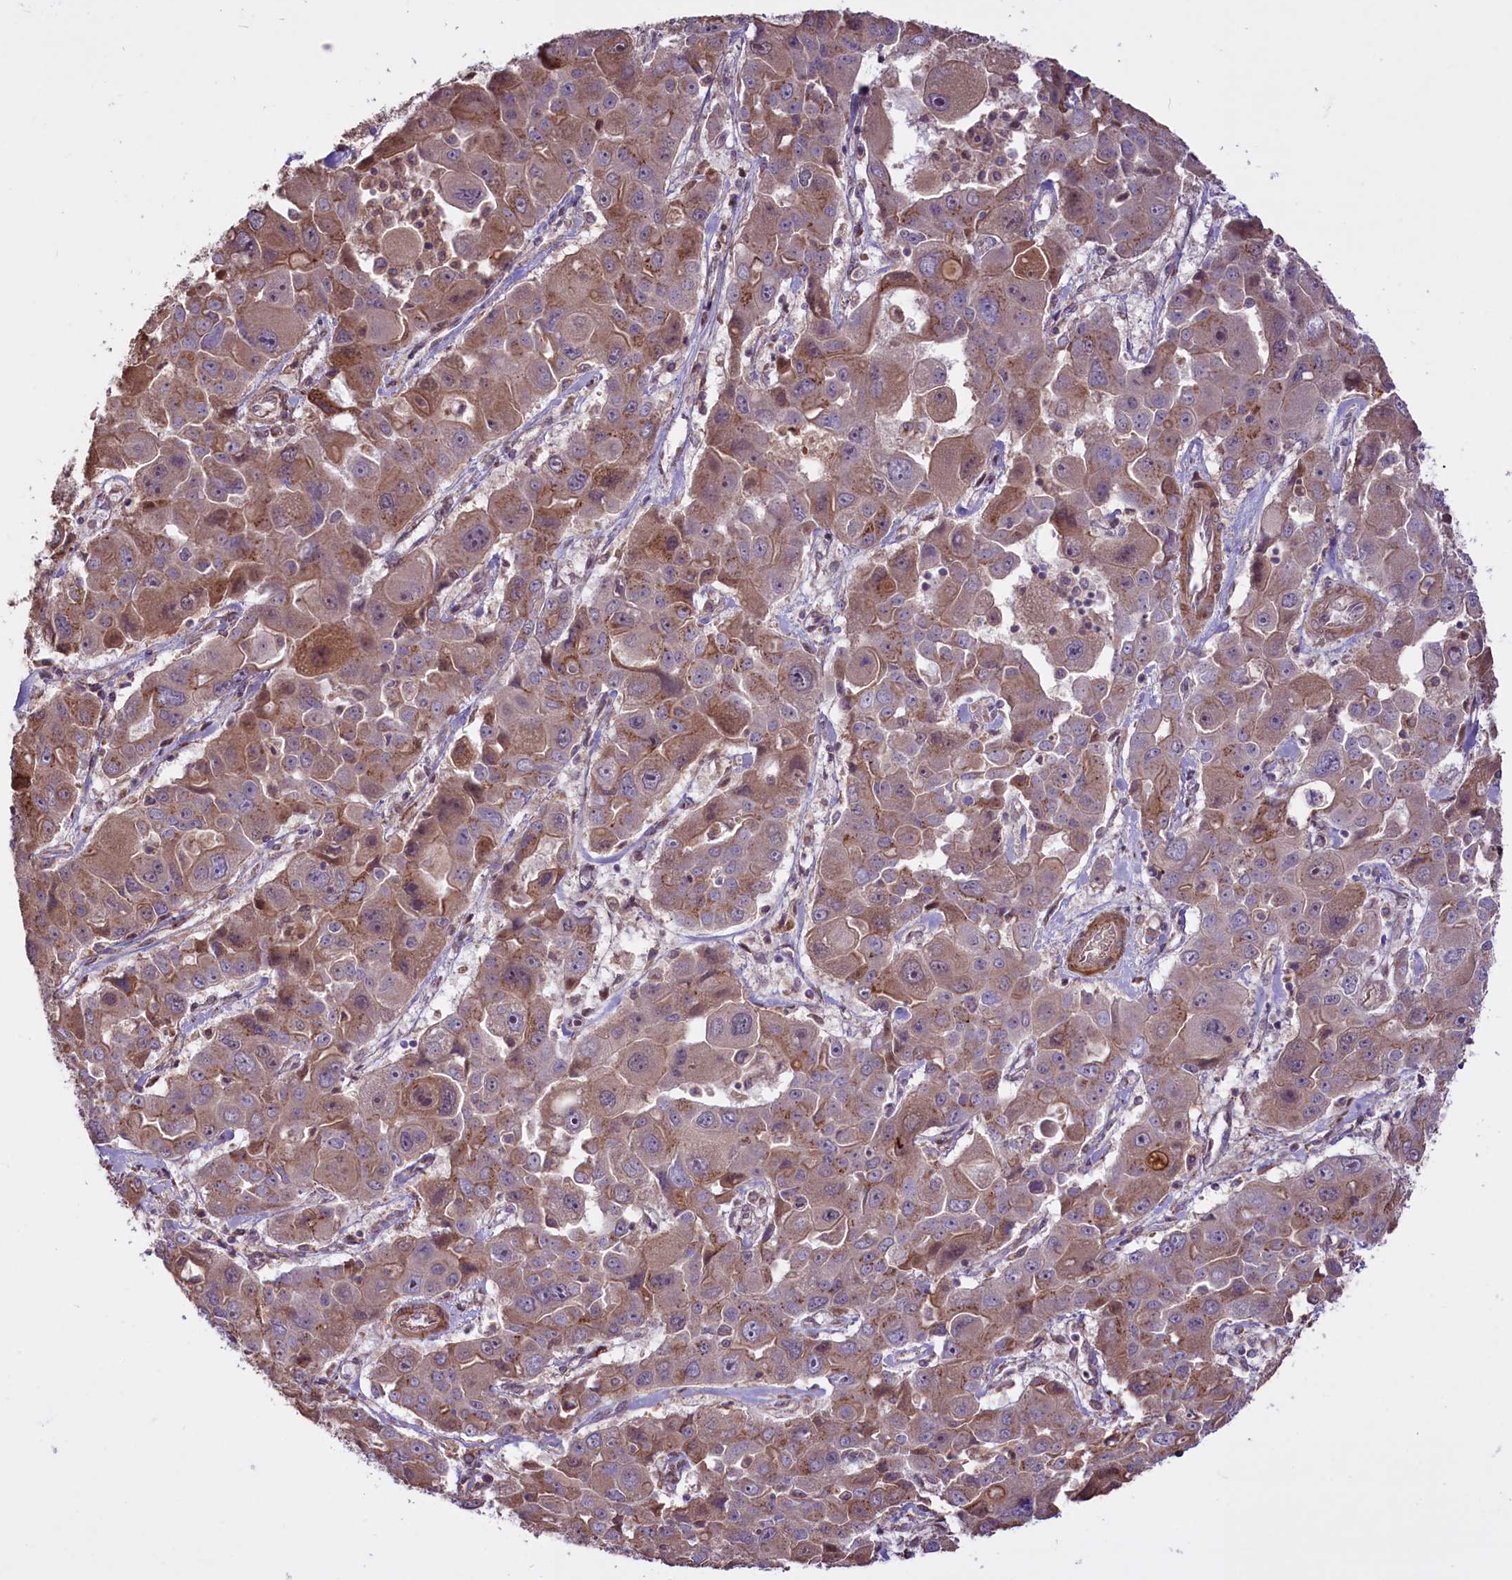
{"staining": {"intensity": "weak", "quantity": ">75%", "location": "cytoplasmic/membranous"}, "tissue": "liver cancer", "cell_type": "Tumor cells", "image_type": "cancer", "snomed": [{"axis": "morphology", "description": "Cholangiocarcinoma"}, {"axis": "topography", "description": "Liver"}], "caption": "Liver cholangiocarcinoma stained with DAB IHC shows low levels of weak cytoplasmic/membranous positivity in about >75% of tumor cells. Immunohistochemistry (ihc) stains the protein of interest in brown and the nuclei are stained blue.", "gene": "HDAC5", "patient": {"sex": "male", "age": 67}}